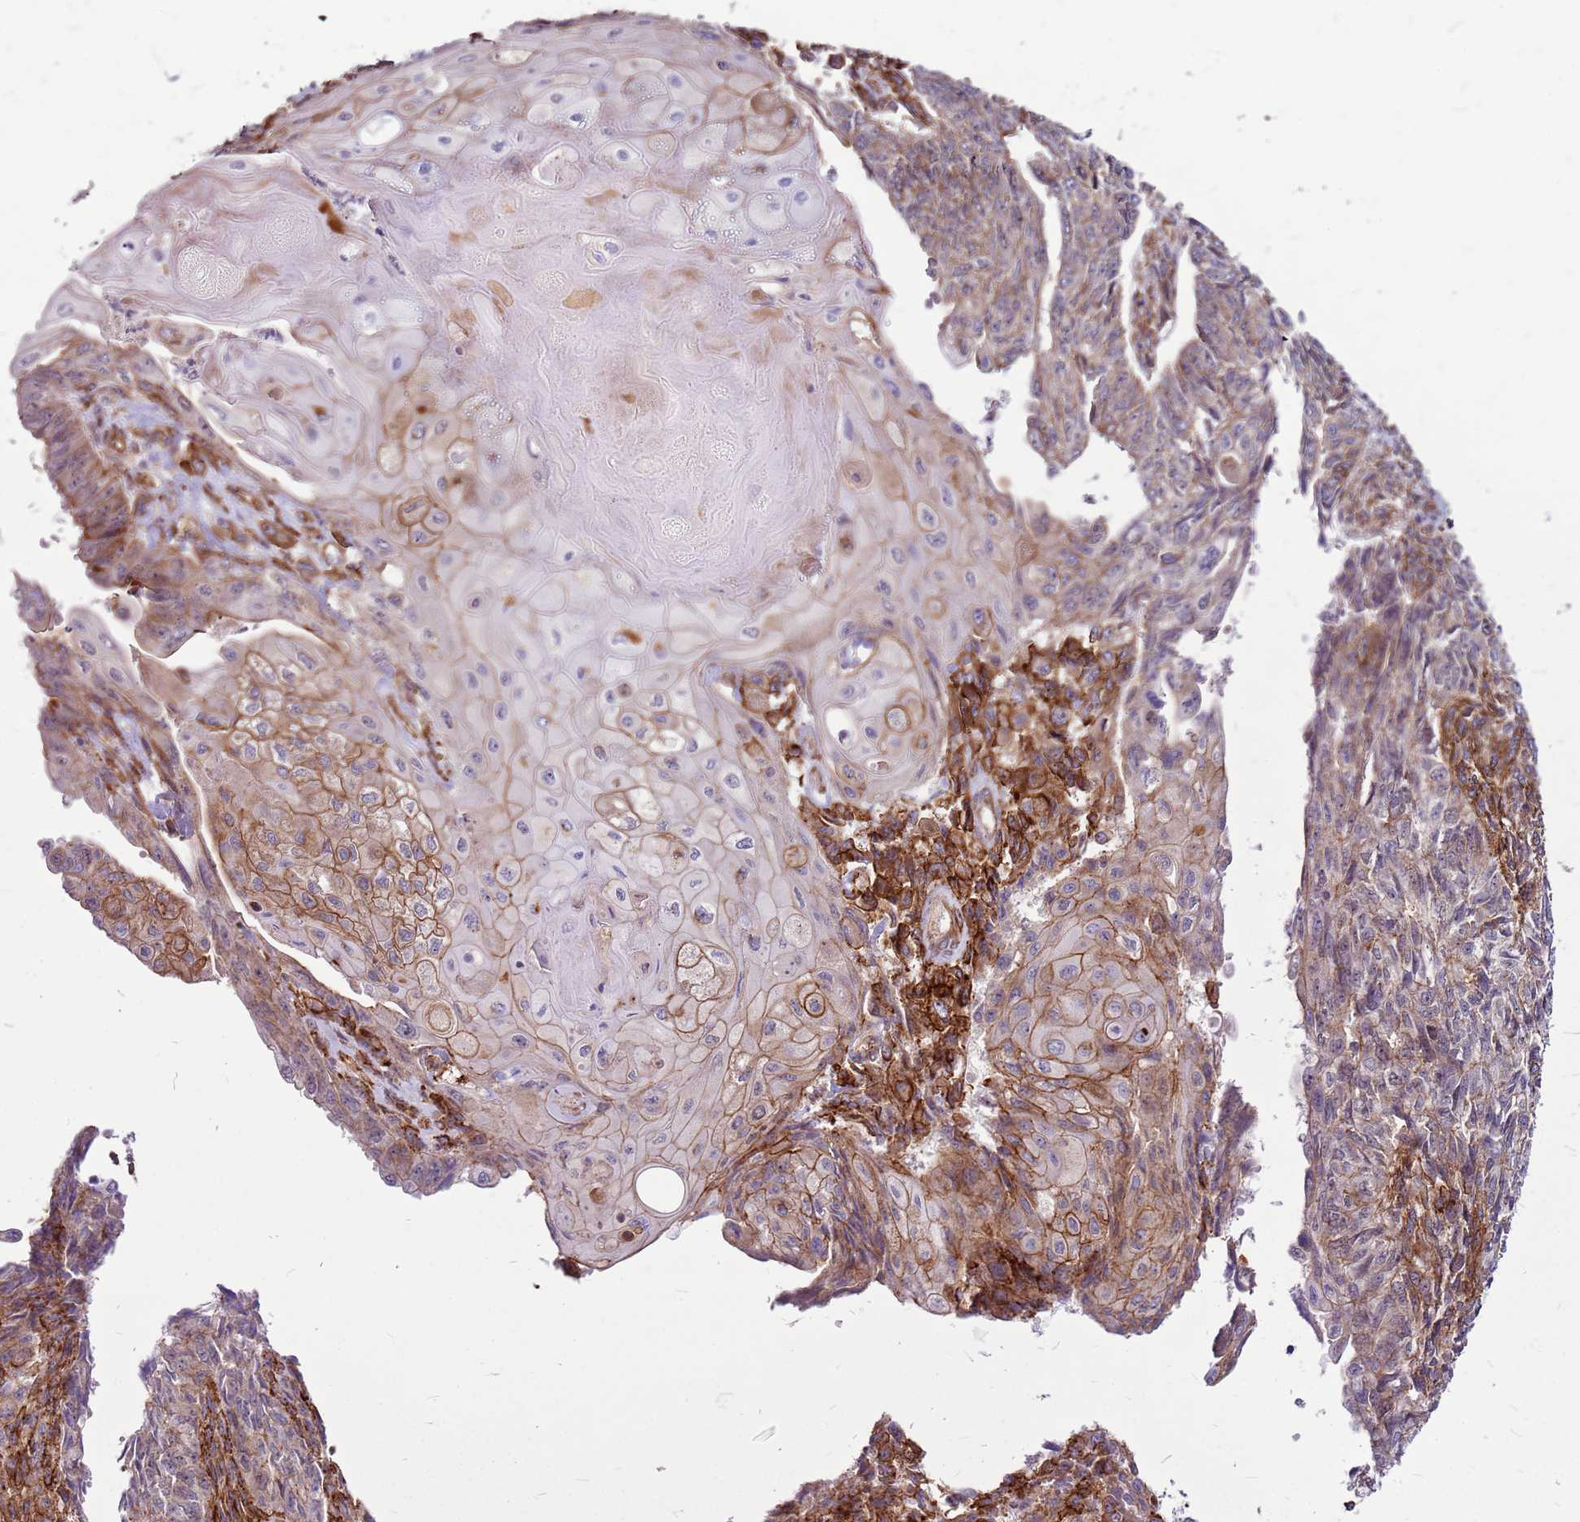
{"staining": {"intensity": "moderate", "quantity": "<25%", "location": "cytoplasmic/membranous"}, "tissue": "endometrial cancer", "cell_type": "Tumor cells", "image_type": "cancer", "snomed": [{"axis": "morphology", "description": "Adenocarcinoma, NOS"}, {"axis": "topography", "description": "Endometrium"}], "caption": "A low amount of moderate cytoplasmic/membranous staining is seen in about <25% of tumor cells in adenocarcinoma (endometrial) tissue.", "gene": "TOPAZ1", "patient": {"sex": "female", "age": 32}}